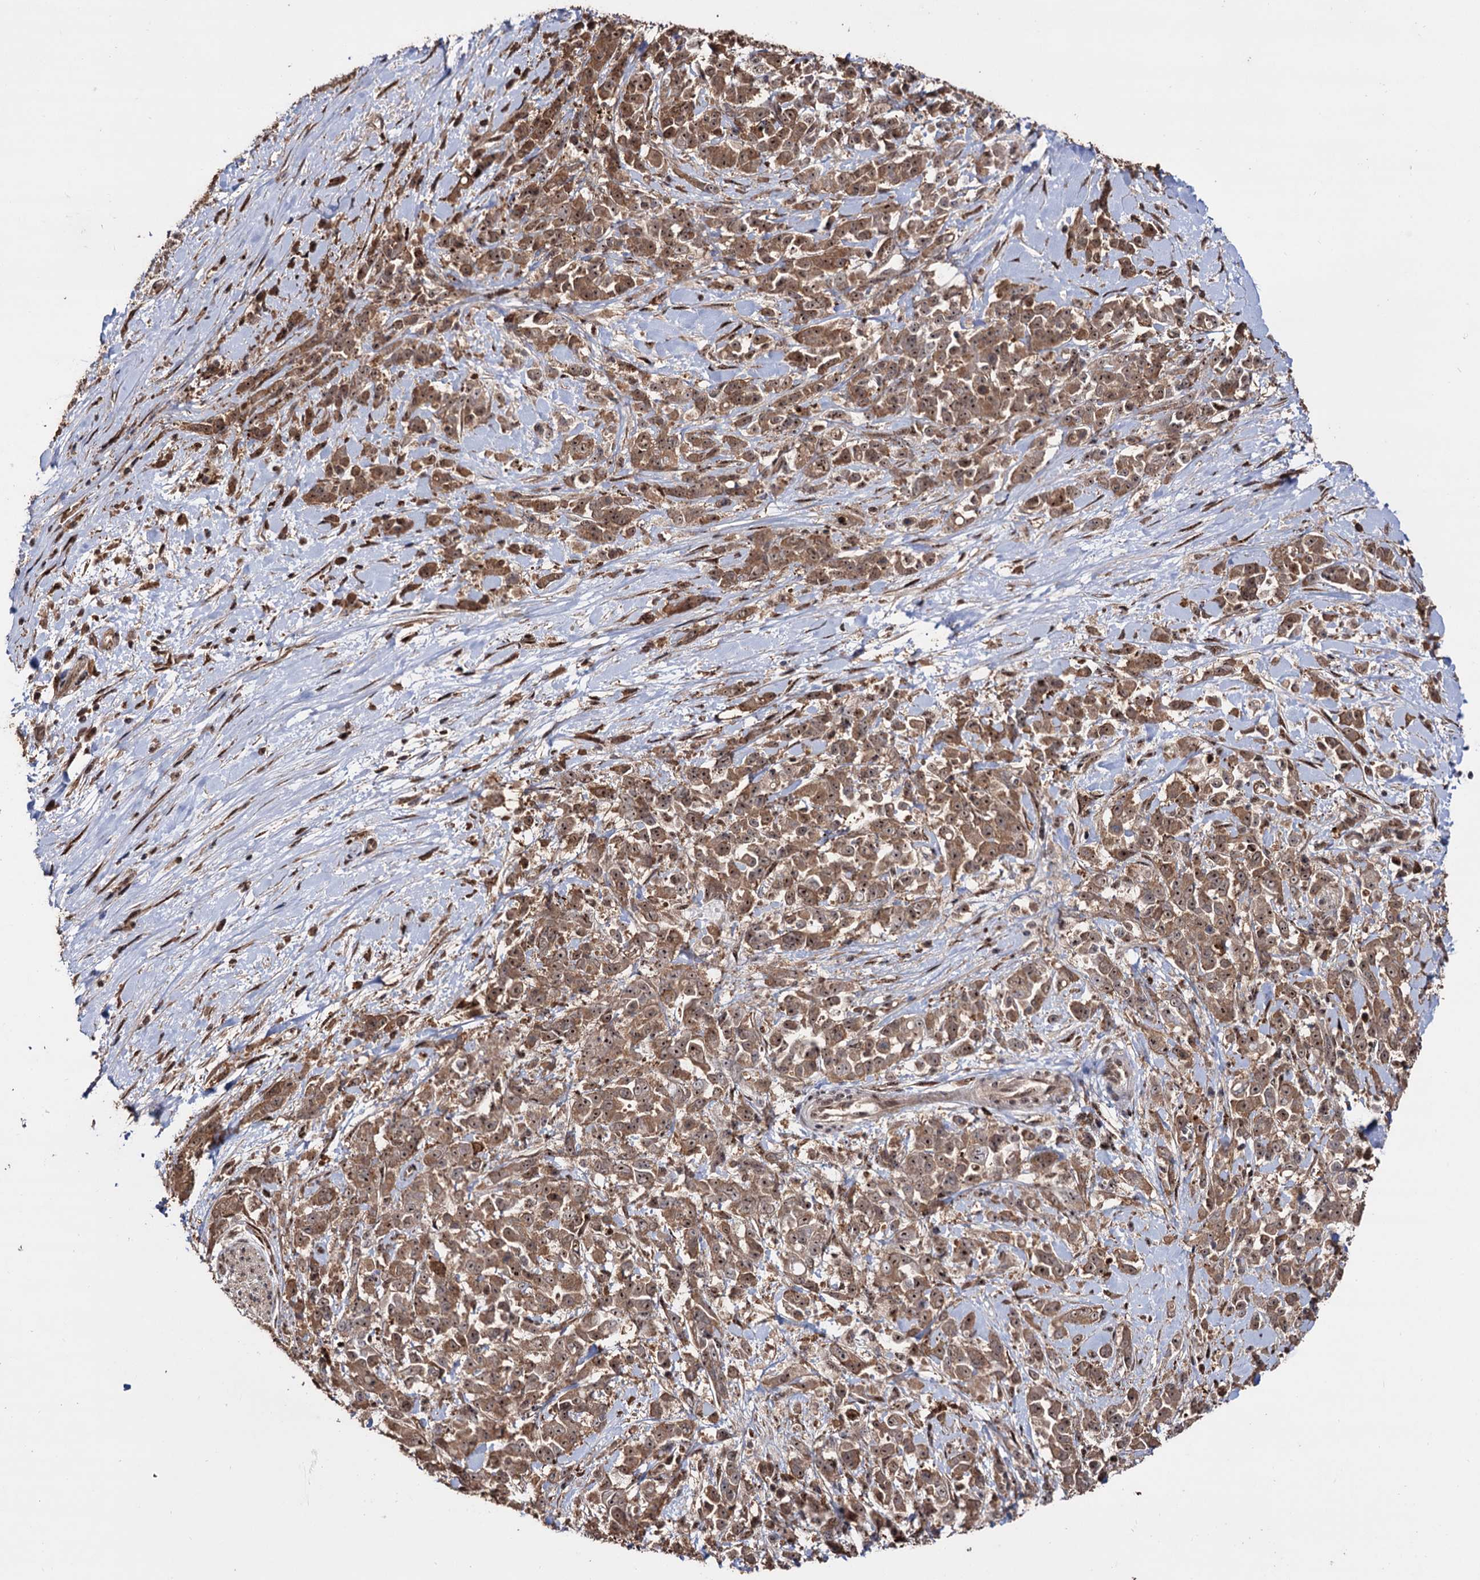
{"staining": {"intensity": "moderate", "quantity": ">75%", "location": "cytoplasmic/membranous,nuclear"}, "tissue": "pancreatic cancer", "cell_type": "Tumor cells", "image_type": "cancer", "snomed": [{"axis": "morphology", "description": "Normal tissue, NOS"}, {"axis": "morphology", "description": "Adenocarcinoma, NOS"}, {"axis": "topography", "description": "Pancreas"}], "caption": "Adenocarcinoma (pancreatic) was stained to show a protein in brown. There is medium levels of moderate cytoplasmic/membranous and nuclear expression in approximately >75% of tumor cells.", "gene": "PIGB", "patient": {"sex": "female", "age": 64}}